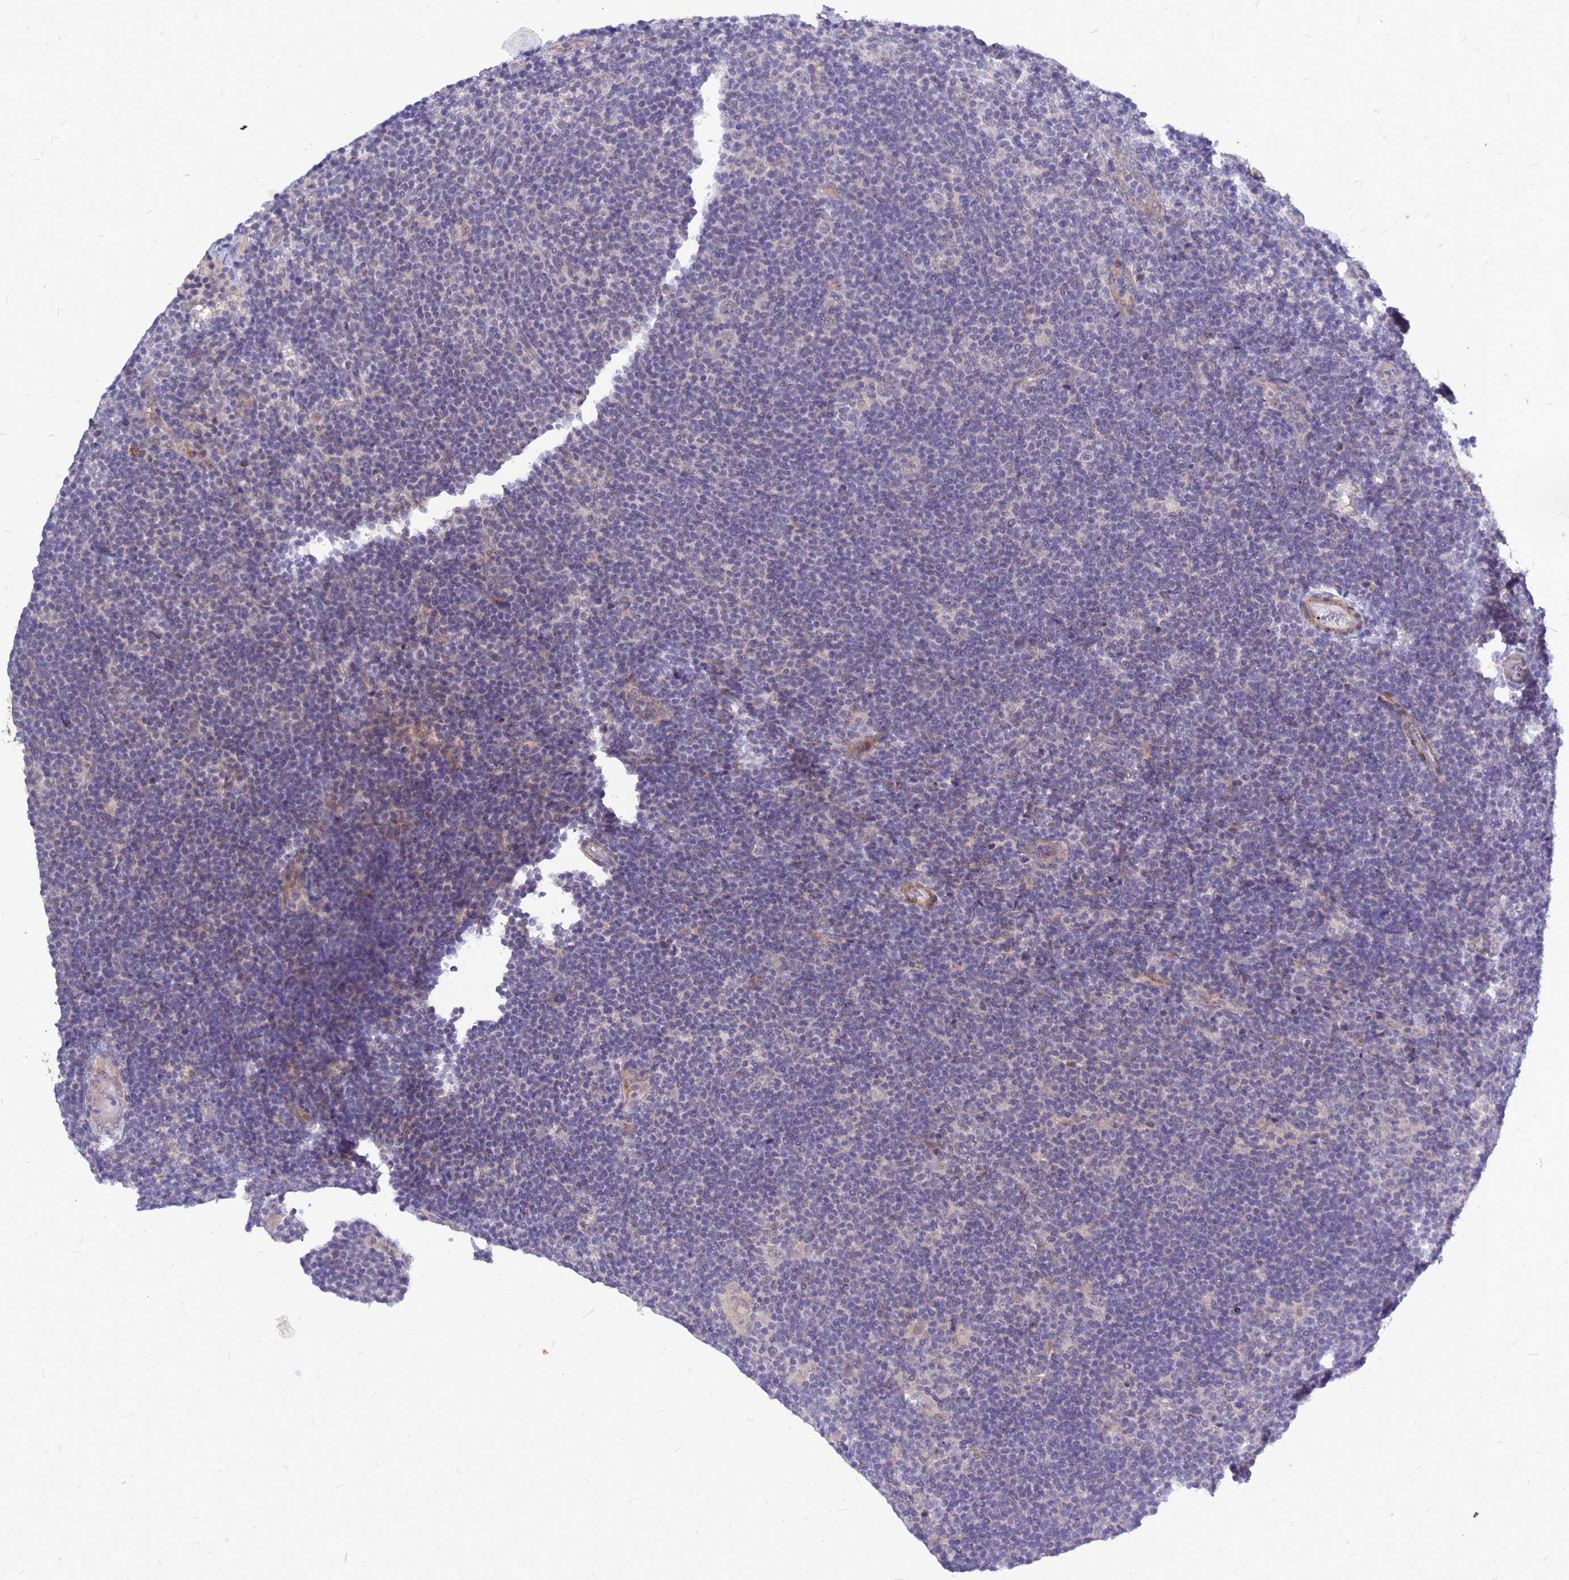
{"staining": {"intensity": "negative", "quantity": "none", "location": "none"}, "tissue": "lymphoma", "cell_type": "Tumor cells", "image_type": "cancer", "snomed": [{"axis": "morphology", "description": "Hodgkin's disease, NOS"}, {"axis": "topography", "description": "Lymph node"}], "caption": "Human Hodgkin's disease stained for a protein using immunohistochemistry exhibits no staining in tumor cells.", "gene": "SRGAP3", "patient": {"sex": "female", "age": 57}}